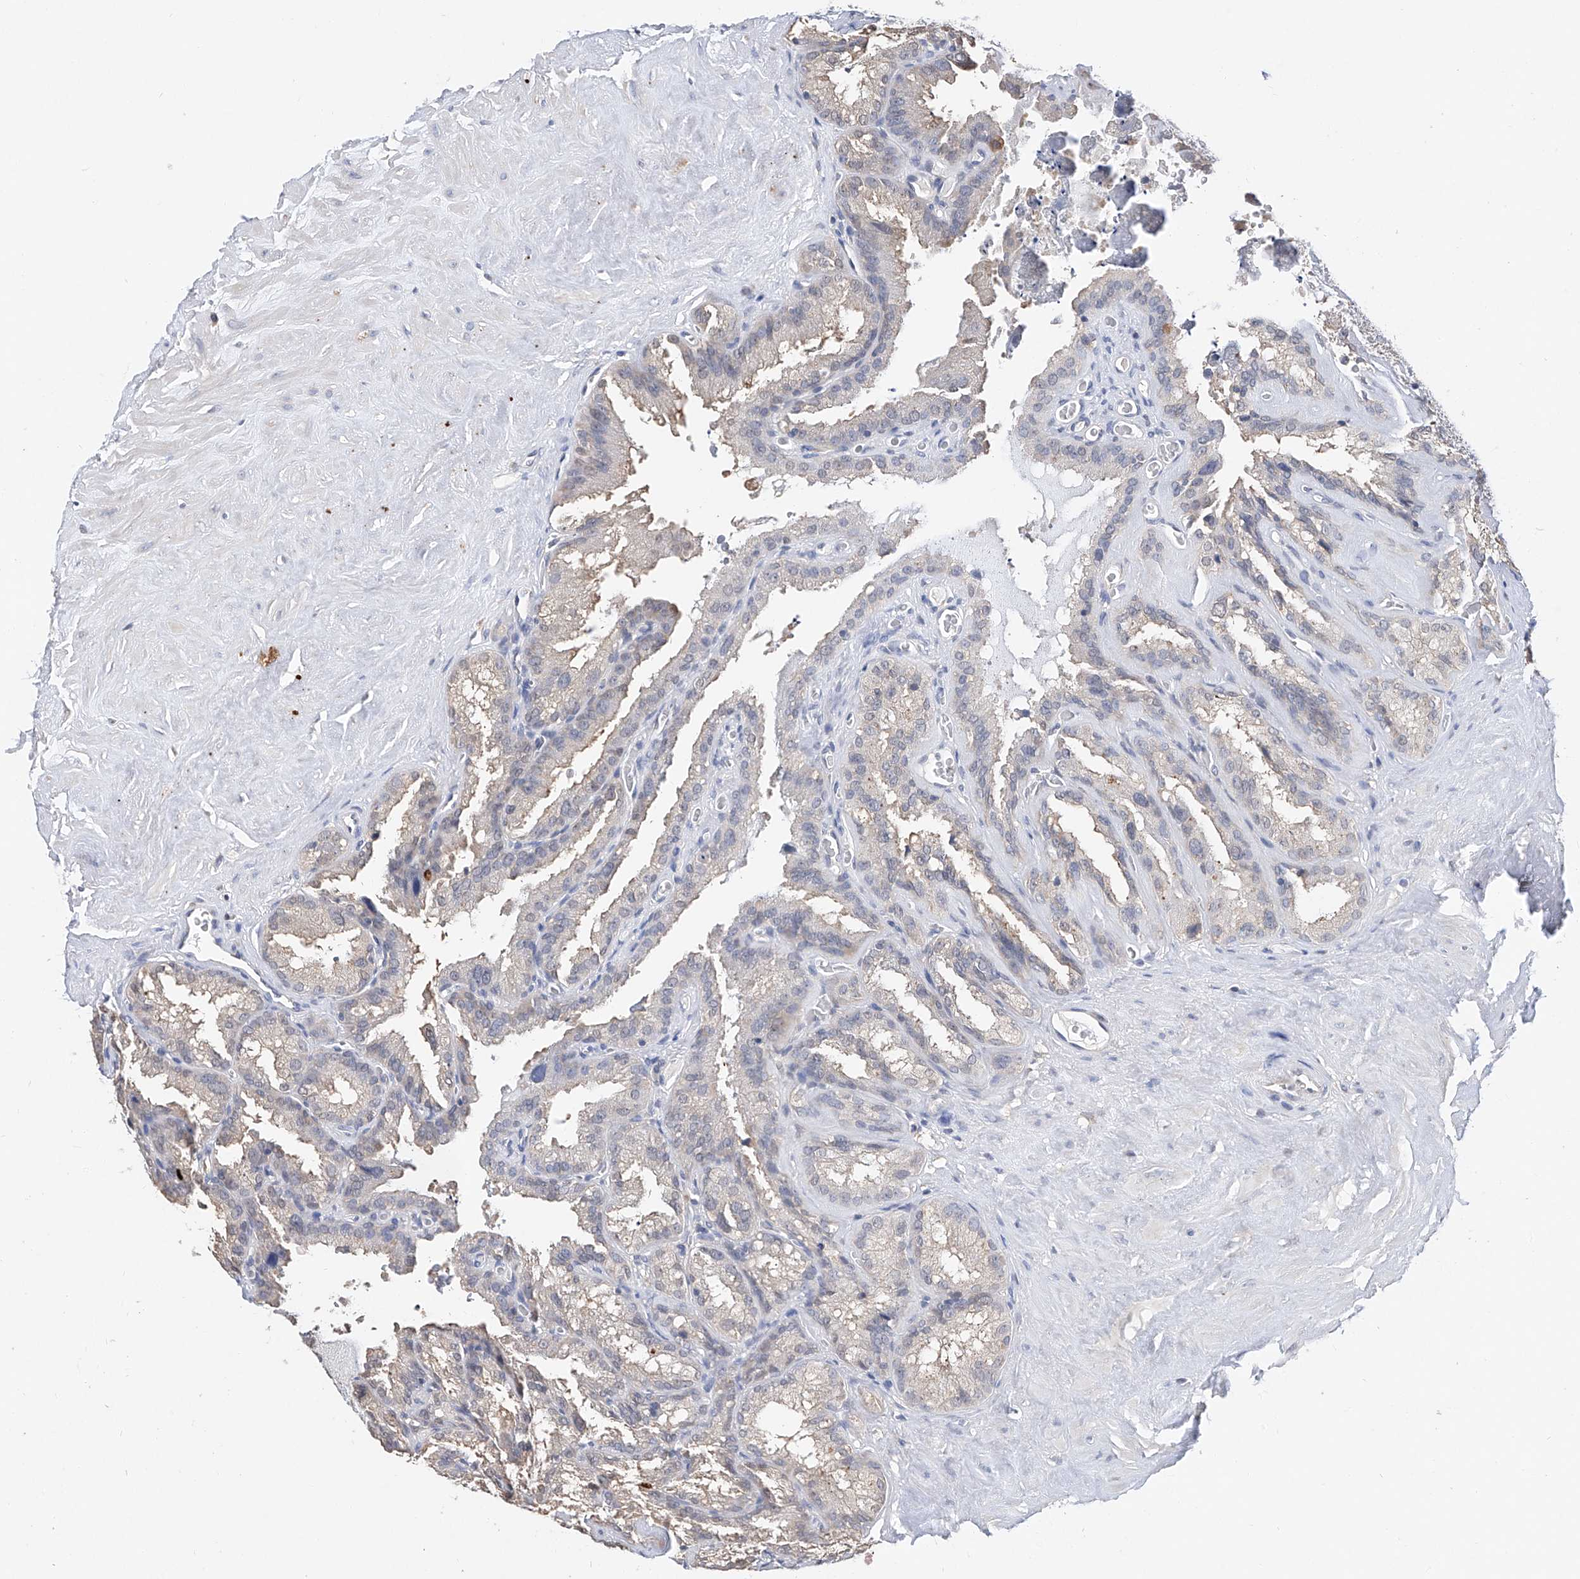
{"staining": {"intensity": "weak", "quantity": "<25%", "location": "cytoplasmic/membranous"}, "tissue": "seminal vesicle", "cell_type": "Glandular cells", "image_type": "normal", "snomed": [{"axis": "morphology", "description": "Normal tissue, NOS"}, {"axis": "topography", "description": "Prostate"}, {"axis": "topography", "description": "Seminal veicle"}], "caption": "Photomicrograph shows no significant protein positivity in glandular cells of unremarkable seminal vesicle. Brightfield microscopy of IHC stained with DAB (3,3'-diaminobenzidine) (brown) and hematoxylin (blue), captured at high magnification.", "gene": "FUCA2", "patient": {"sex": "male", "age": 59}}